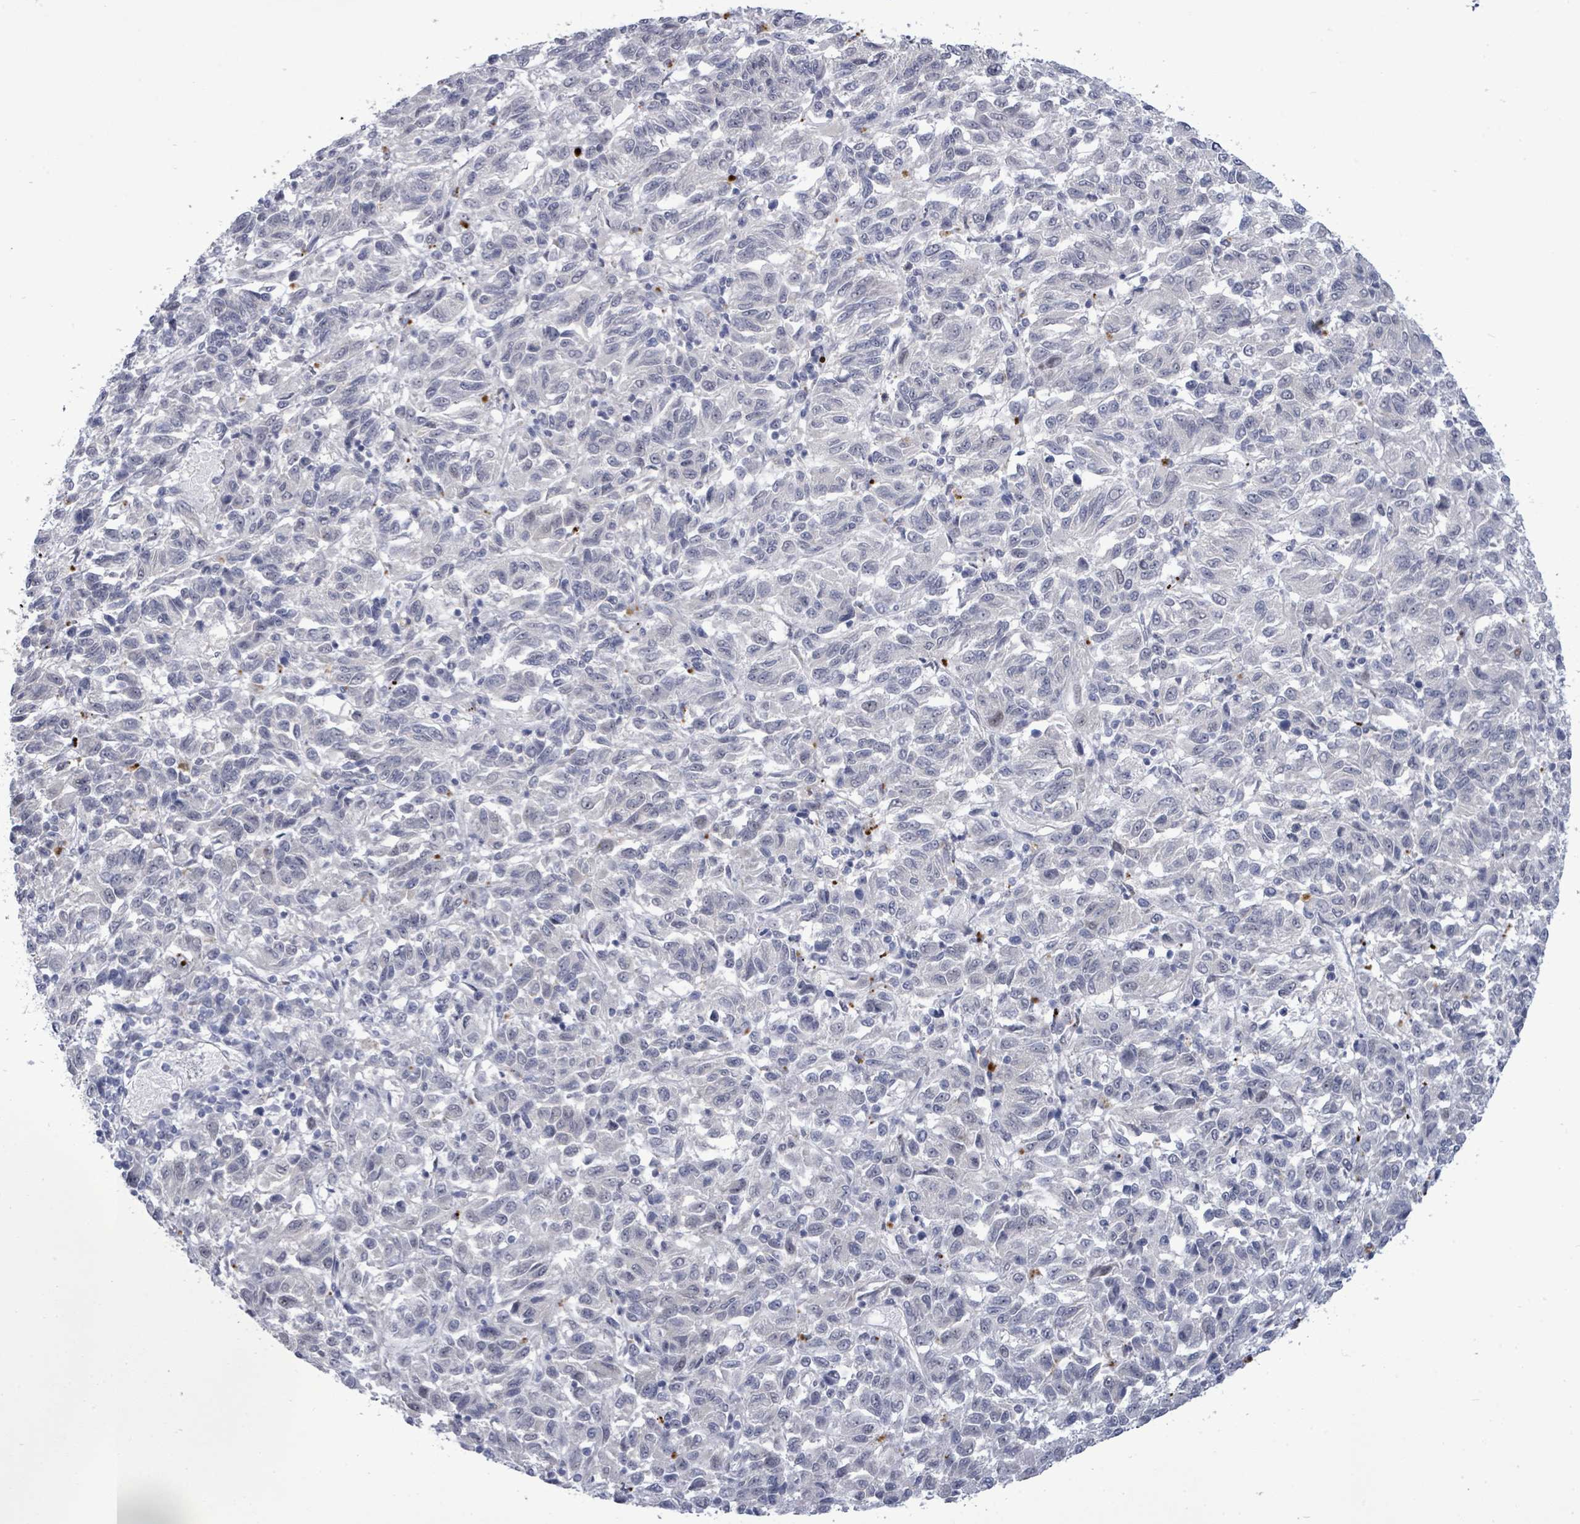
{"staining": {"intensity": "negative", "quantity": "none", "location": "none"}, "tissue": "melanoma", "cell_type": "Tumor cells", "image_type": "cancer", "snomed": [{"axis": "morphology", "description": "Malignant melanoma, Metastatic site"}, {"axis": "topography", "description": "Lung"}], "caption": "Melanoma was stained to show a protein in brown. There is no significant expression in tumor cells.", "gene": "CT45A5", "patient": {"sex": "male", "age": 64}}